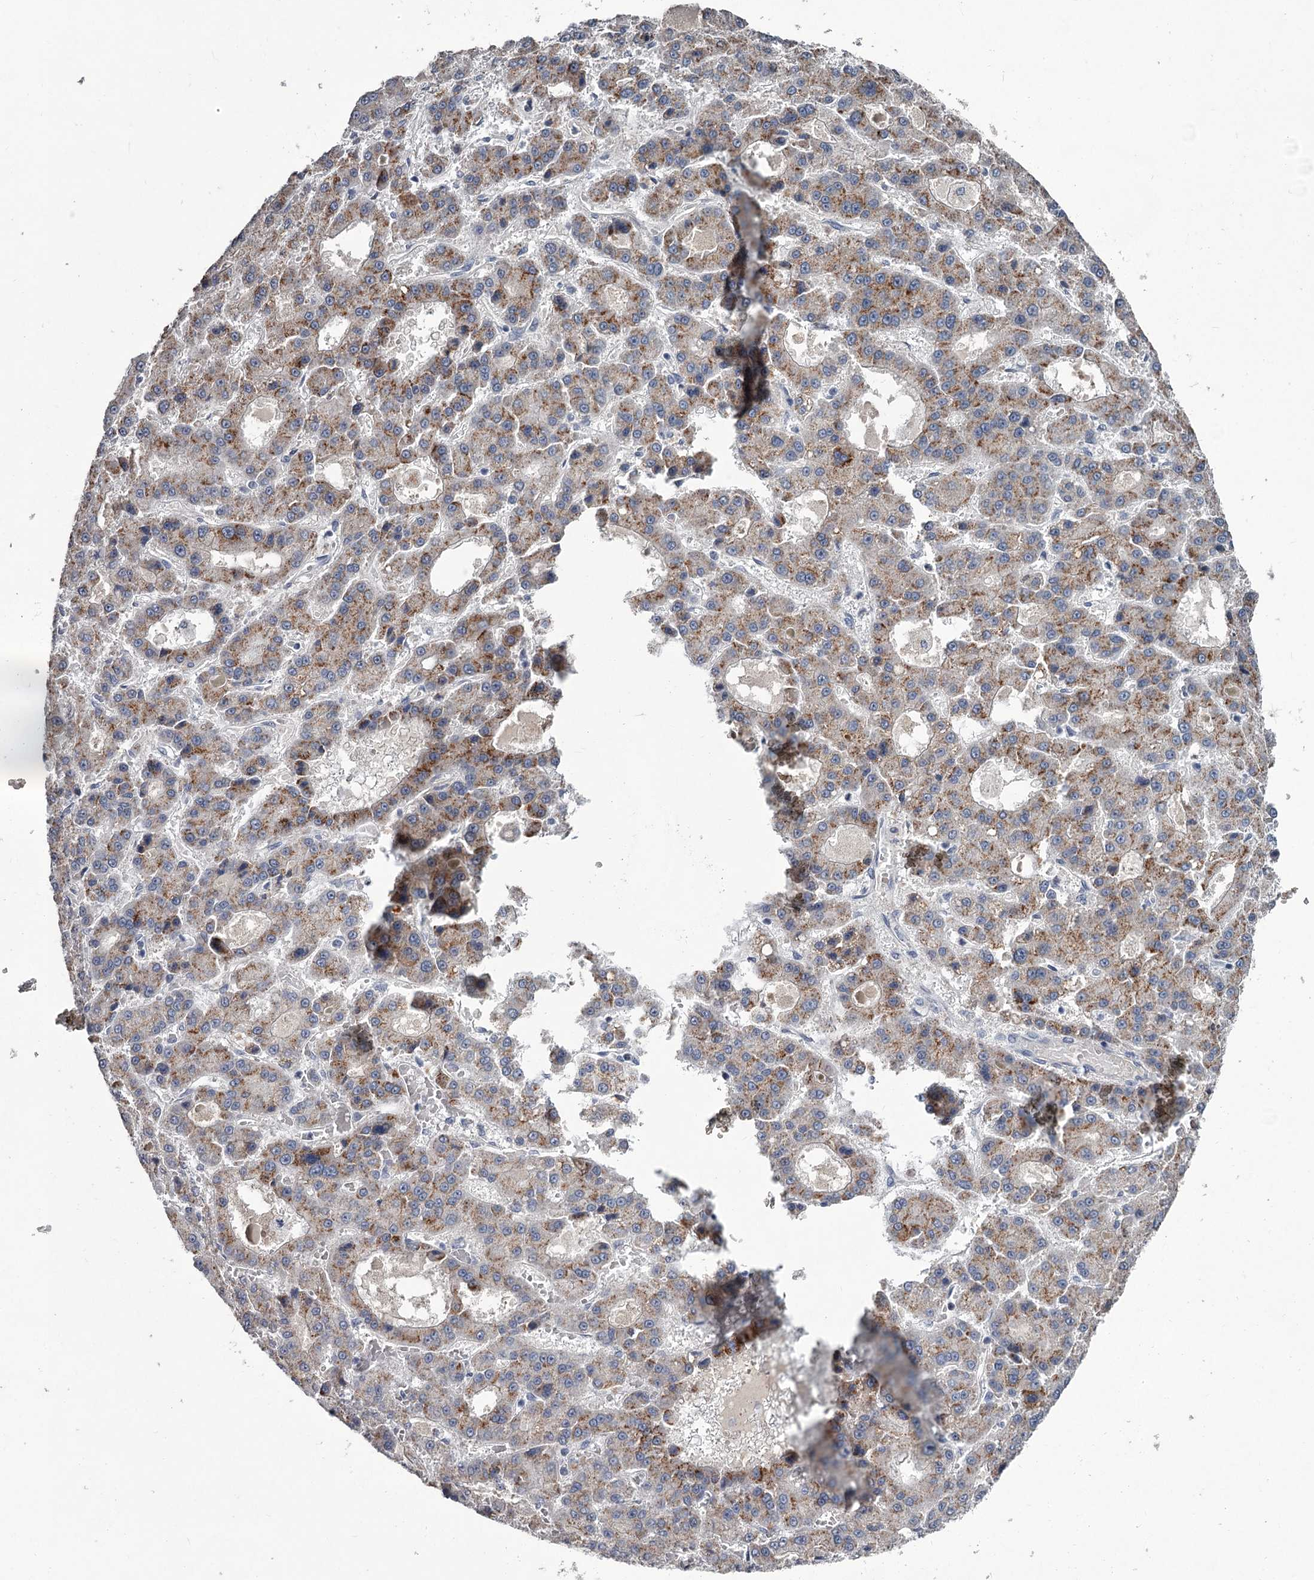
{"staining": {"intensity": "moderate", "quantity": ">75%", "location": "cytoplasmic/membranous"}, "tissue": "liver cancer", "cell_type": "Tumor cells", "image_type": "cancer", "snomed": [{"axis": "morphology", "description": "Carcinoma, Hepatocellular, NOS"}, {"axis": "topography", "description": "Liver"}], "caption": "Protein staining of hepatocellular carcinoma (liver) tissue exhibits moderate cytoplasmic/membranous staining in approximately >75% of tumor cells.", "gene": "DAO", "patient": {"sex": "male", "age": 70}}